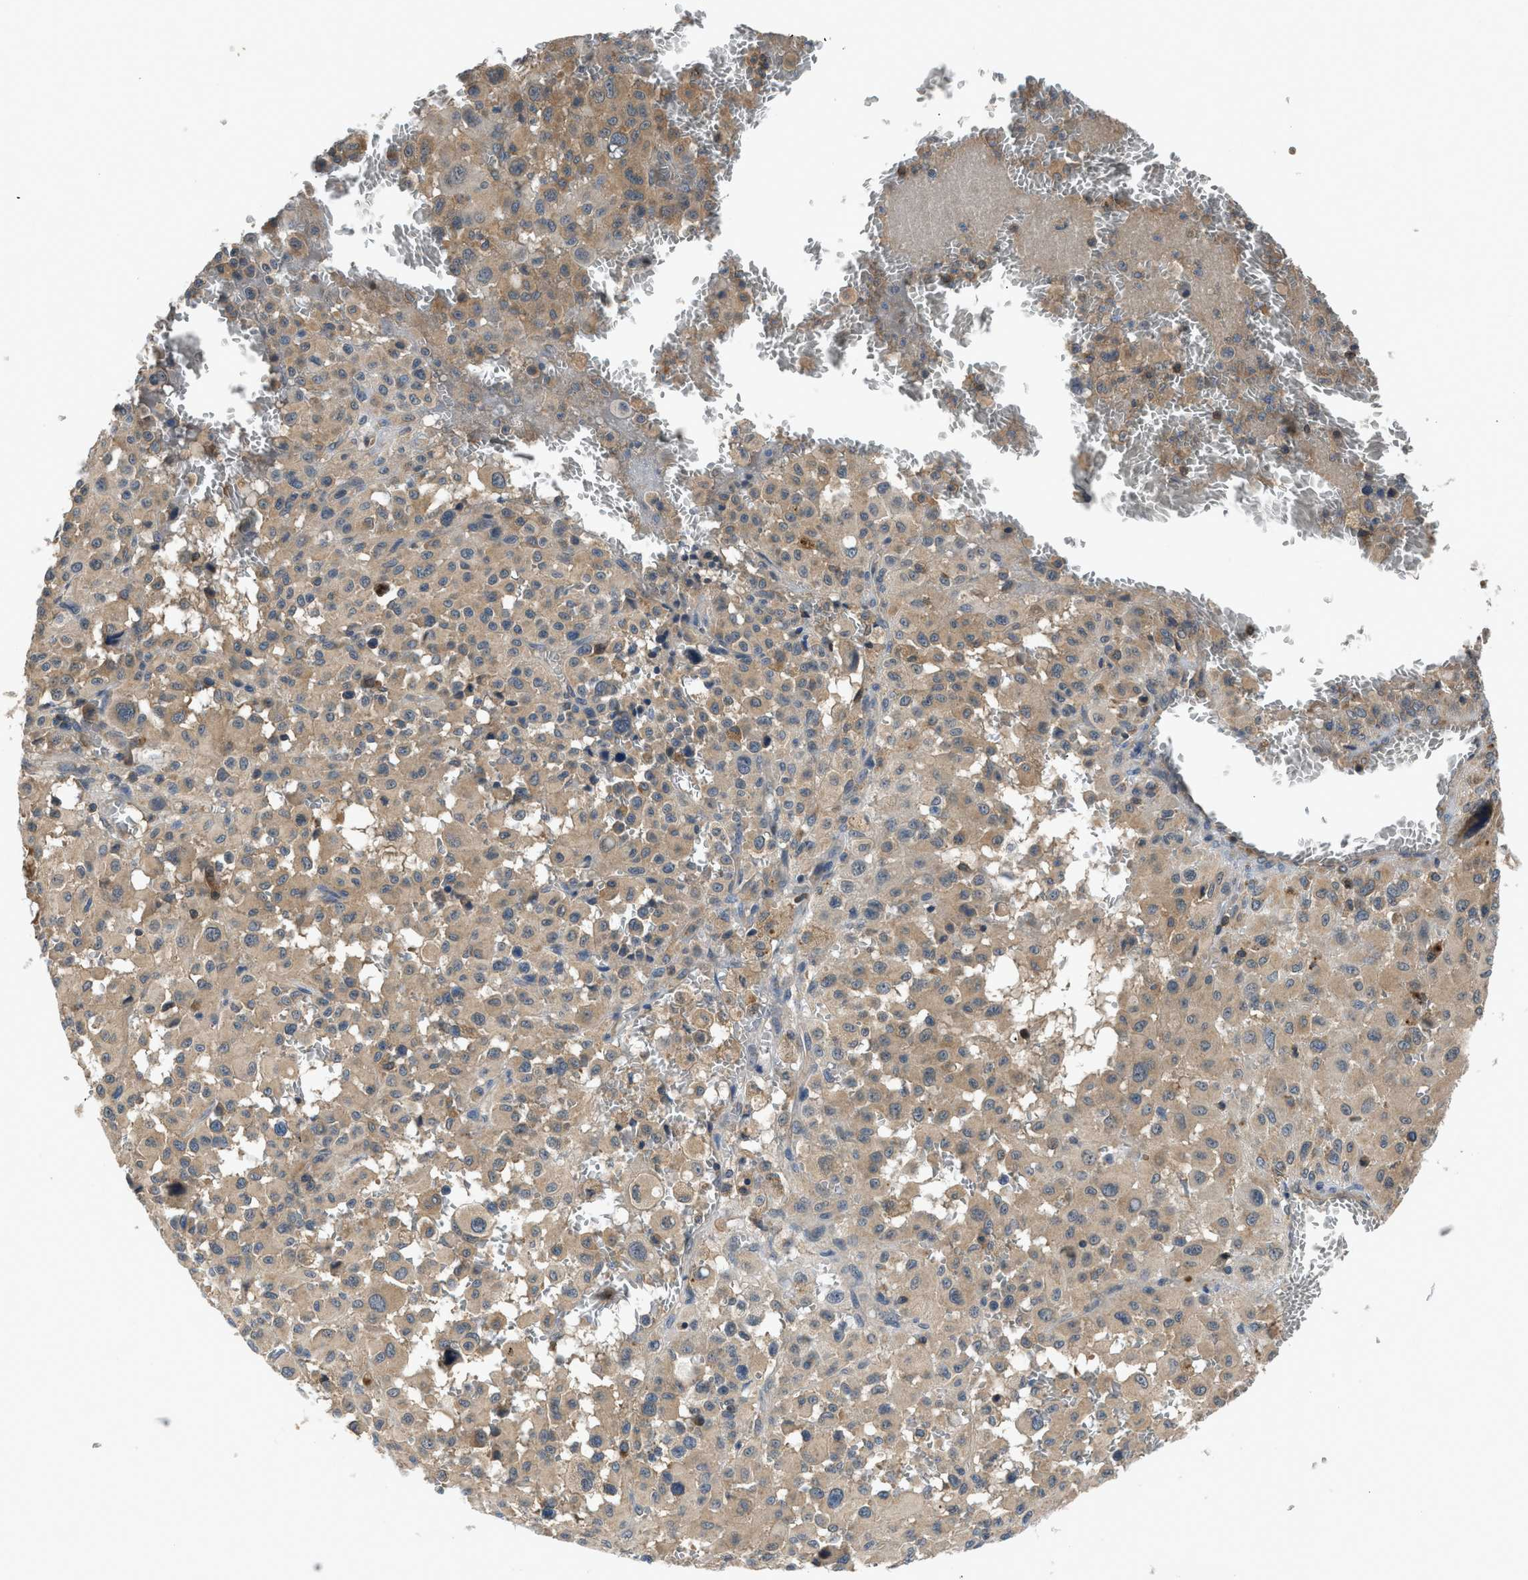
{"staining": {"intensity": "moderate", "quantity": ">75%", "location": "cytoplasmic/membranous"}, "tissue": "melanoma", "cell_type": "Tumor cells", "image_type": "cancer", "snomed": [{"axis": "morphology", "description": "Malignant melanoma, NOS"}, {"axis": "topography", "description": "Skin"}], "caption": "Melanoma was stained to show a protein in brown. There is medium levels of moderate cytoplasmic/membranous expression in approximately >75% of tumor cells. (DAB IHC with brightfield microscopy, high magnification).", "gene": "PAFAH2", "patient": {"sex": "female", "age": 81}}